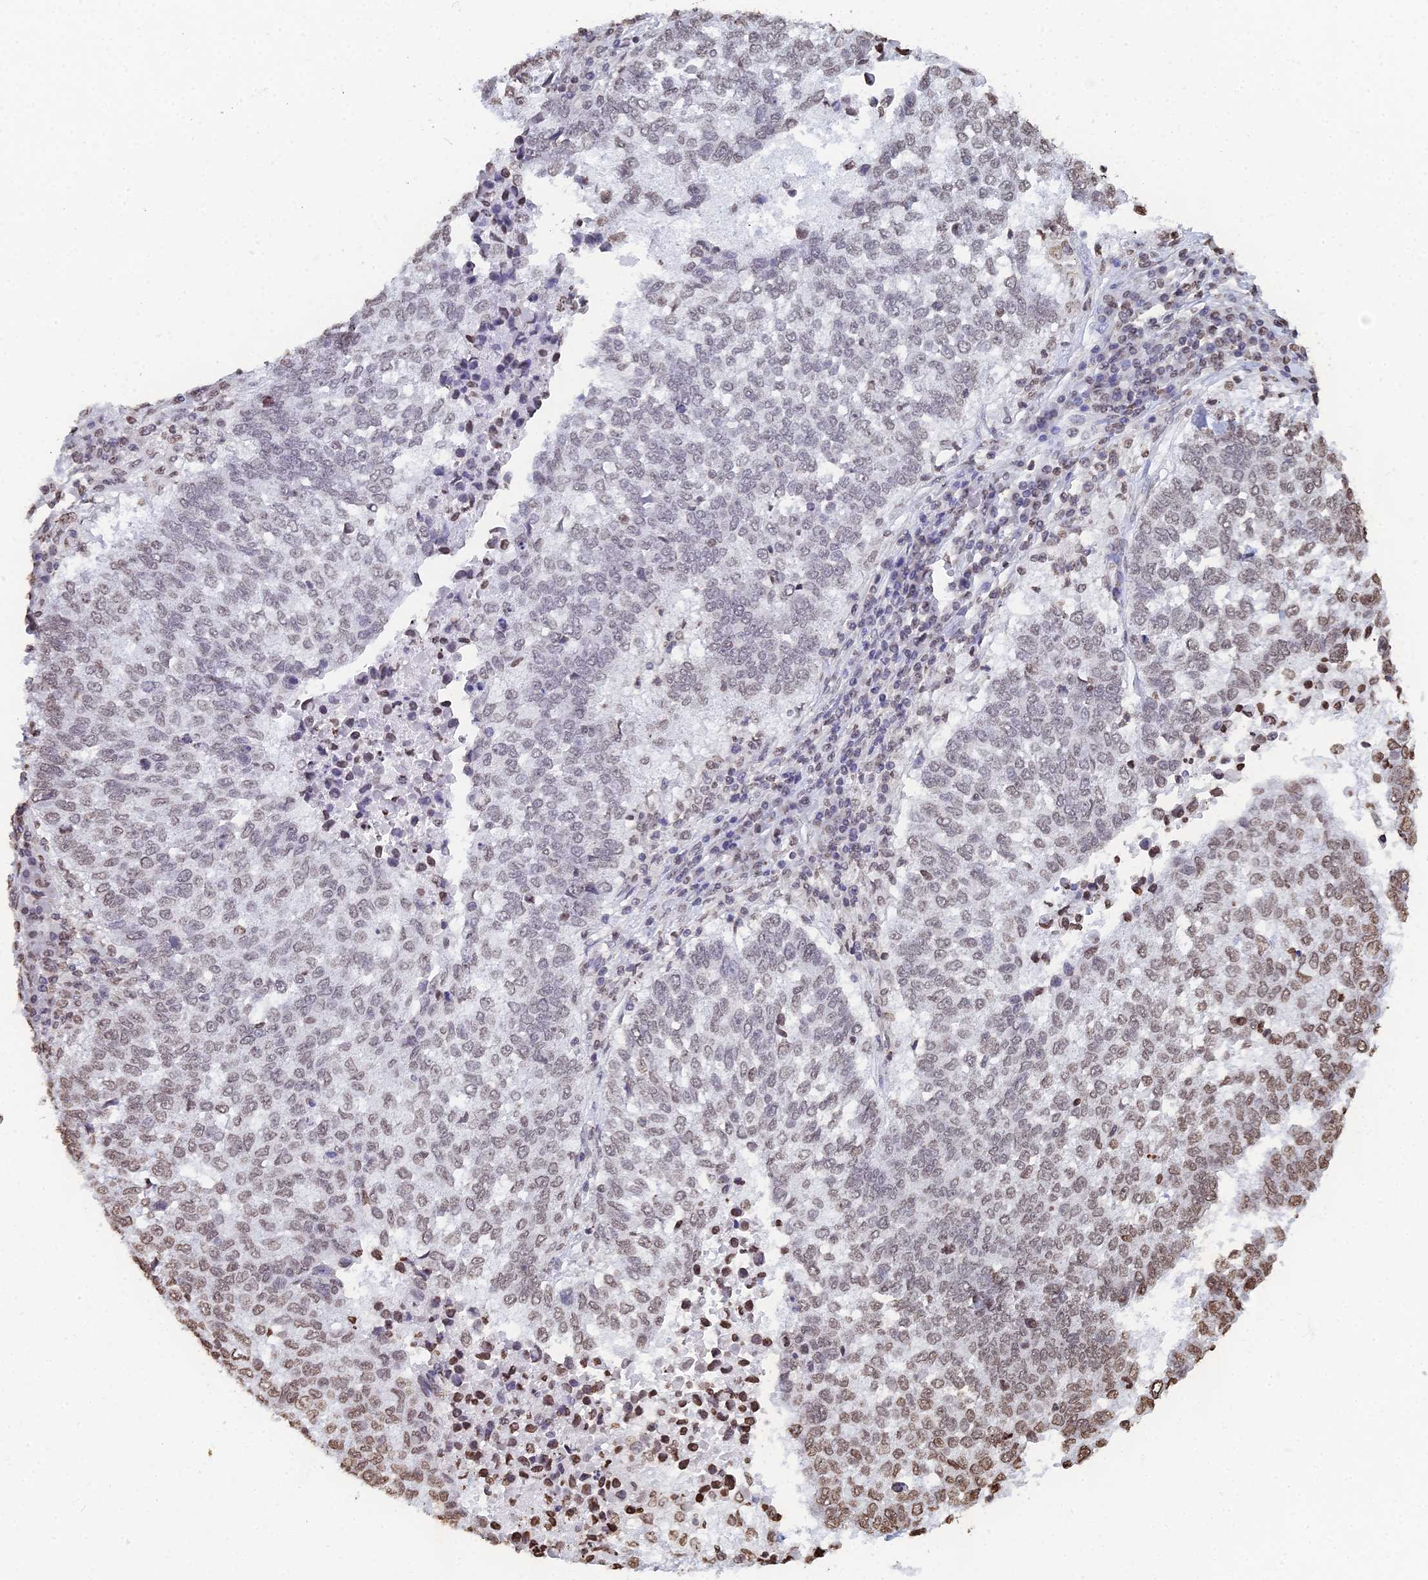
{"staining": {"intensity": "moderate", "quantity": "<25%", "location": "nuclear"}, "tissue": "lung cancer", "cell_type": "Tumor cells", "image_type": "cancer", "snomed": [{"axis": "morphology", "description": "Squamous cell carcinoma, NOS"}, {"axis": "topography", "description": "Lung"}], "caption": "Human lung squamous cell carcinoma stained with a protein marker displays moderate staining in tumor cells.", "gene": "GBP3", "patient": {"sex": "male", "age": 73}}